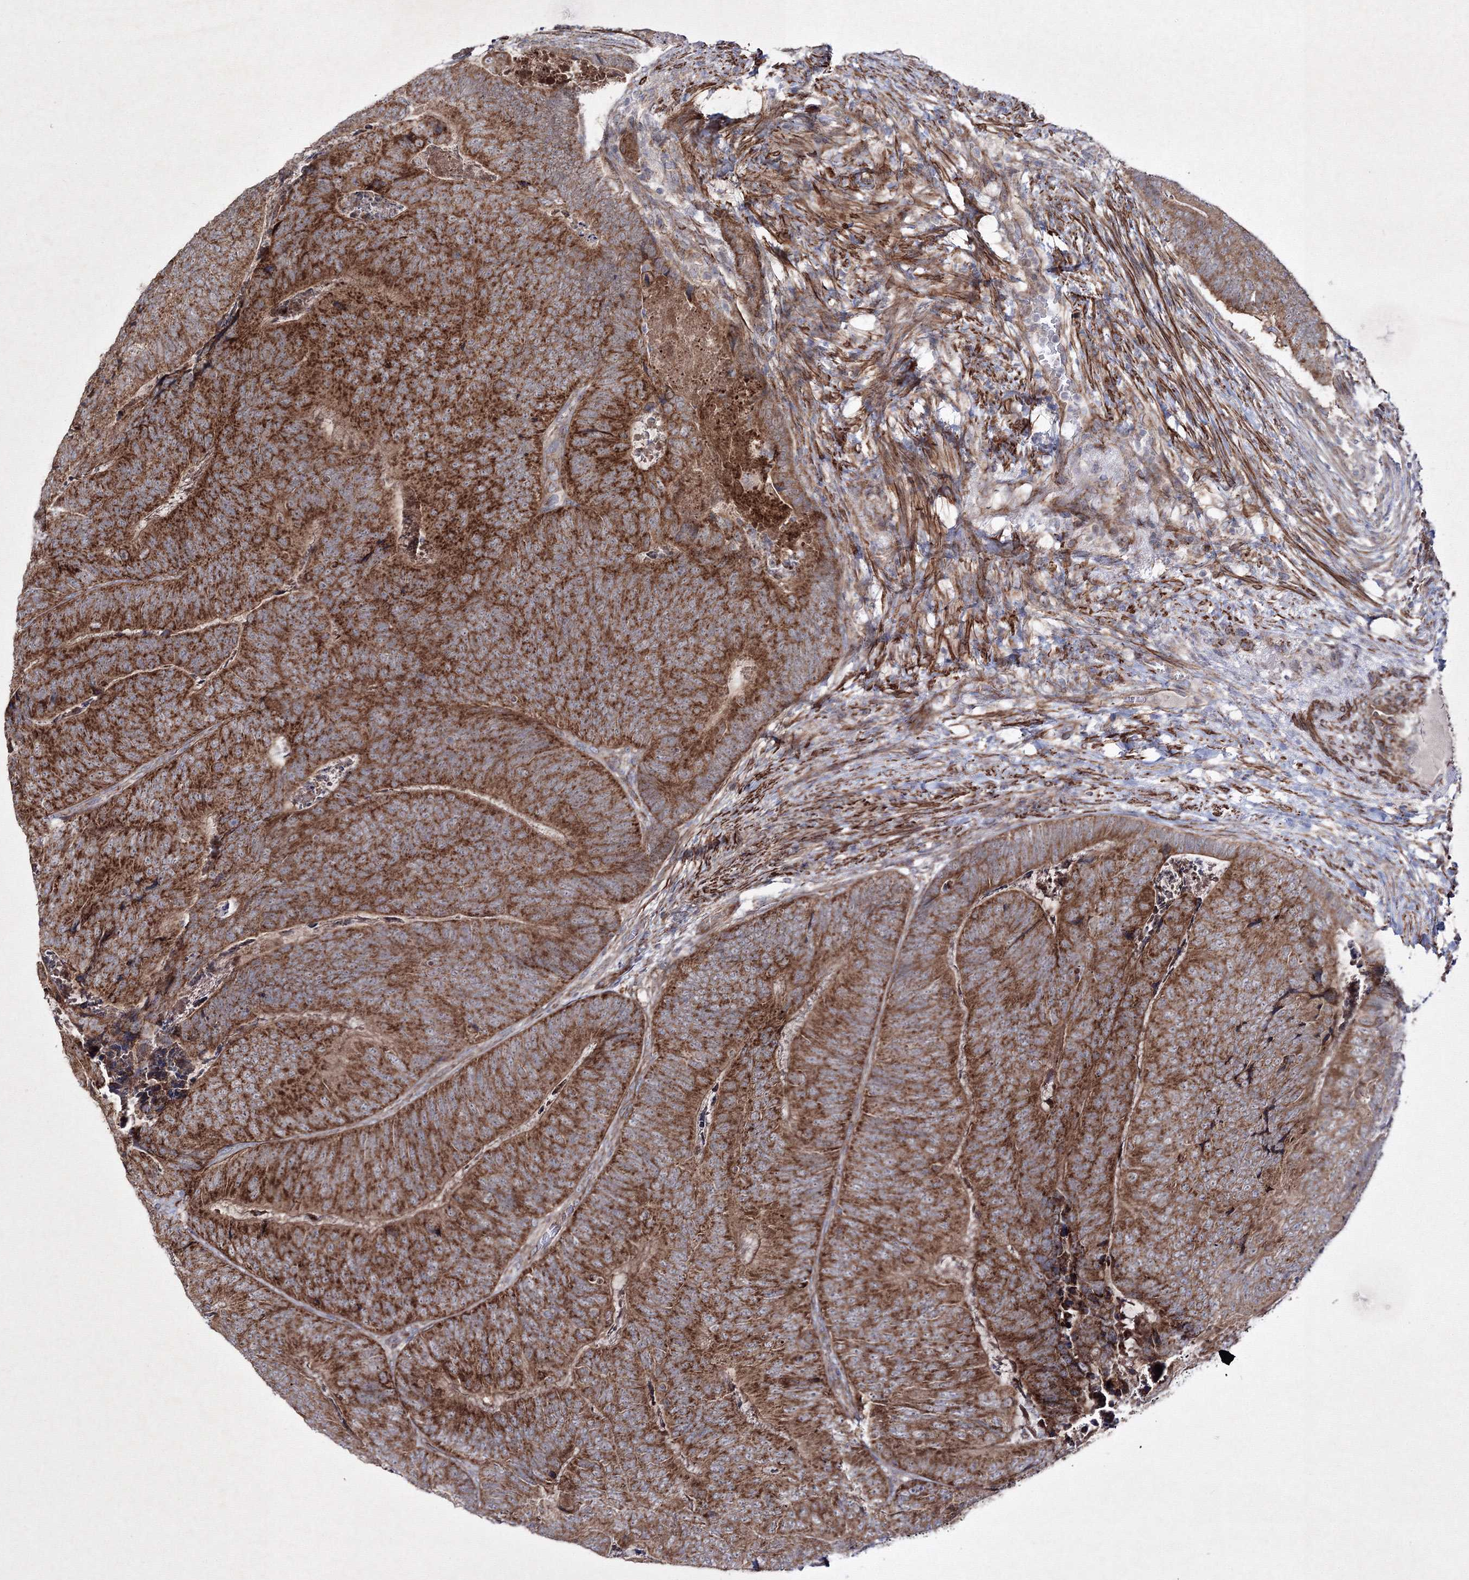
{"staining": {"intensity": "strong", "quantity": ">75%", "location": "cytoplasmic/membranous"}, "tissue": "colorectal cancer", "cell_type": "Tumor cells", "image_type": "cancer", "snomed": [{"axis": "morphology", "description": "Adenocarcinoma, NOS"}, {"axis": "topography", "description": "Colon"}], "caption": "The image exhibits staining of adenocarcinoma (colorectal), revealing strong cytoplasmic/membranous protein positivity (brown color) within tumor cells.", "gene": "GFM1", "patient": {"sex": "female", "age": 67}}